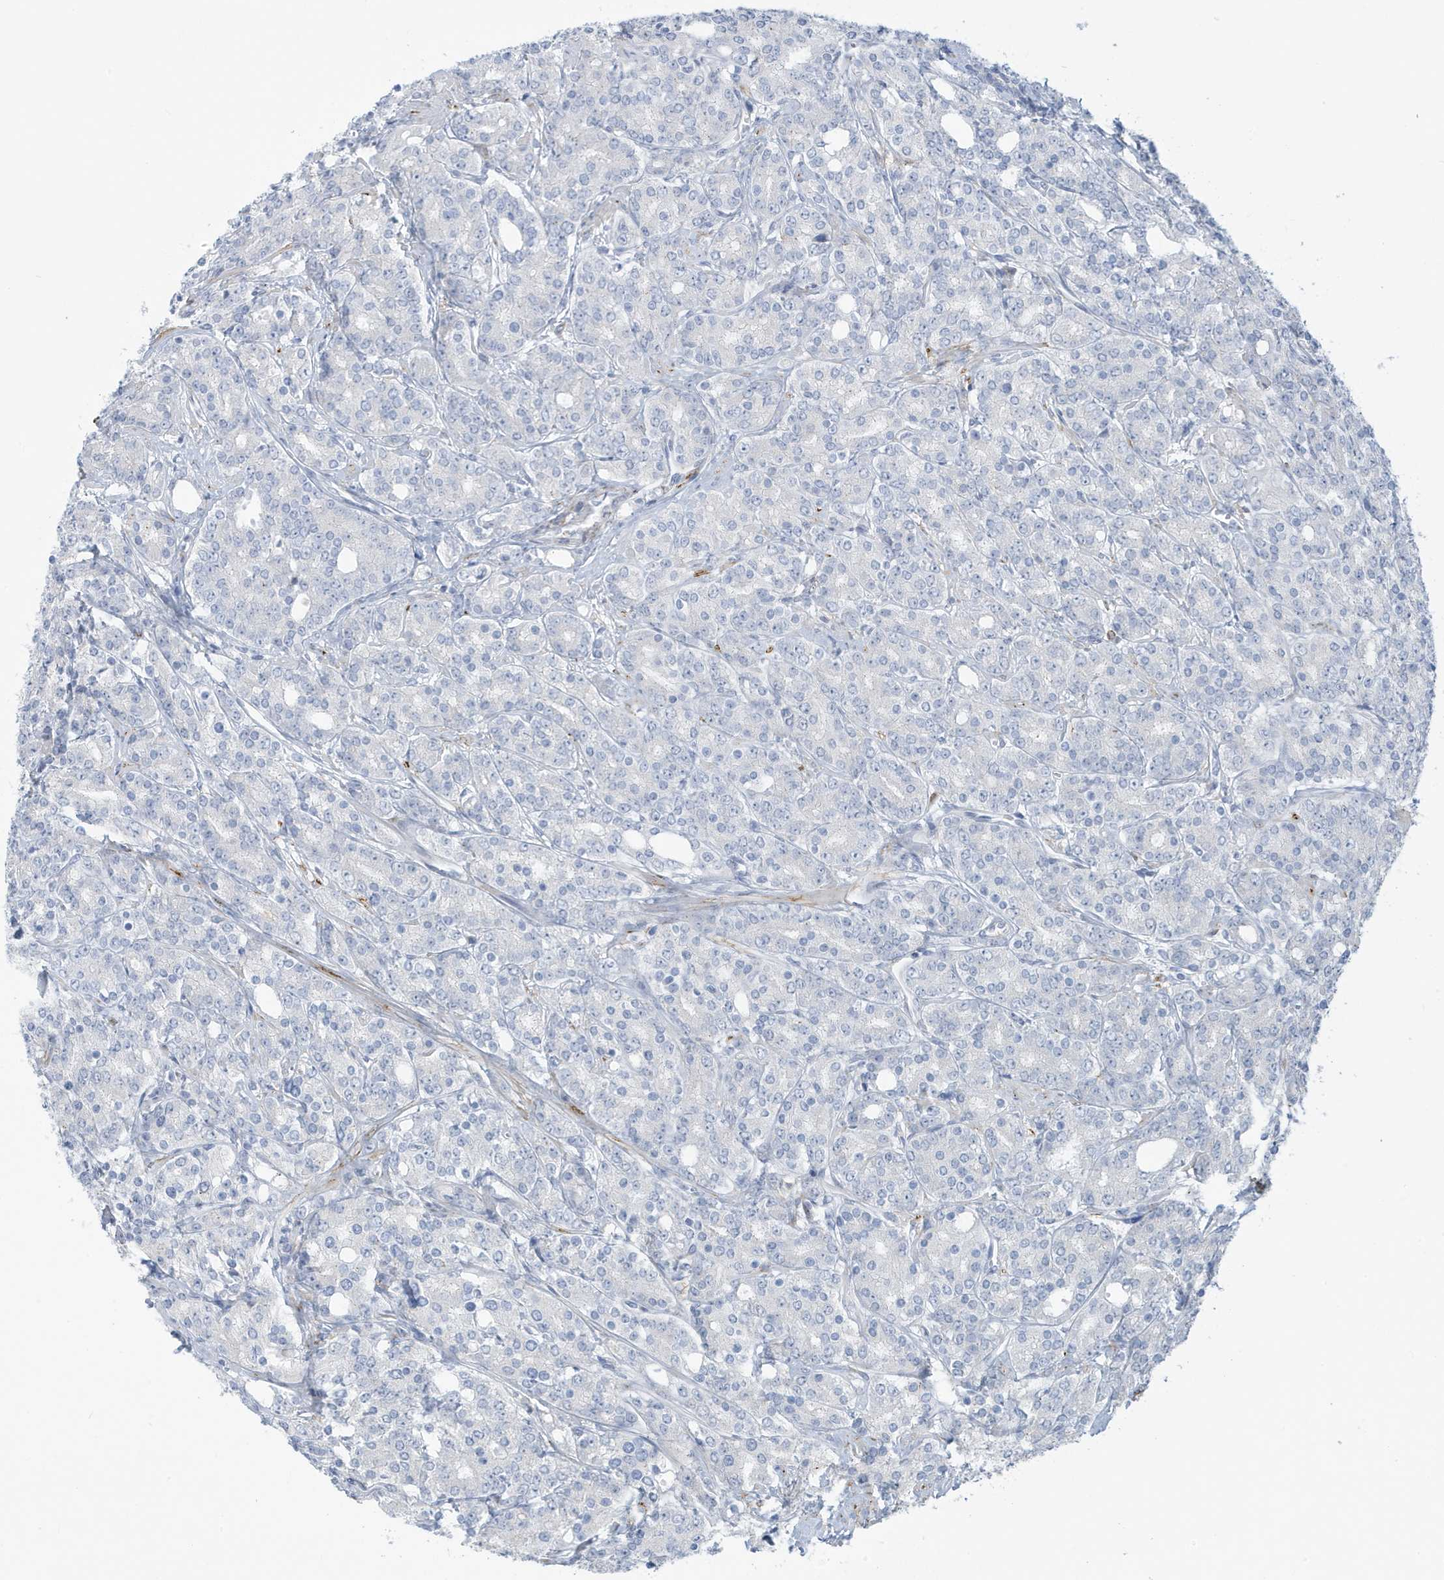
{"staining": {"intensity": "negative", "quantity": "none", "location": "none"}, "tissue": "prostate cancer", "cell_type": "Tumor cells", "image_type": "cancer", "snomed": [{"axis": "morphology", "description": "Adenocarcinoma, High grade"}, {"axis": "topography", "description": "Prostate"}], "caption": "IHC histopathology image of neoplastic tissue: human high-grade adenocarcinoma (prostate) stained with DAB (3,3'-diaminobenzidine) exhibits no significant protein positivity in tumor cells. (DAB IHC with hematoxylin counter stain).", "gene": "PERM1", "patient": {"sex": "male", "age": 62}}